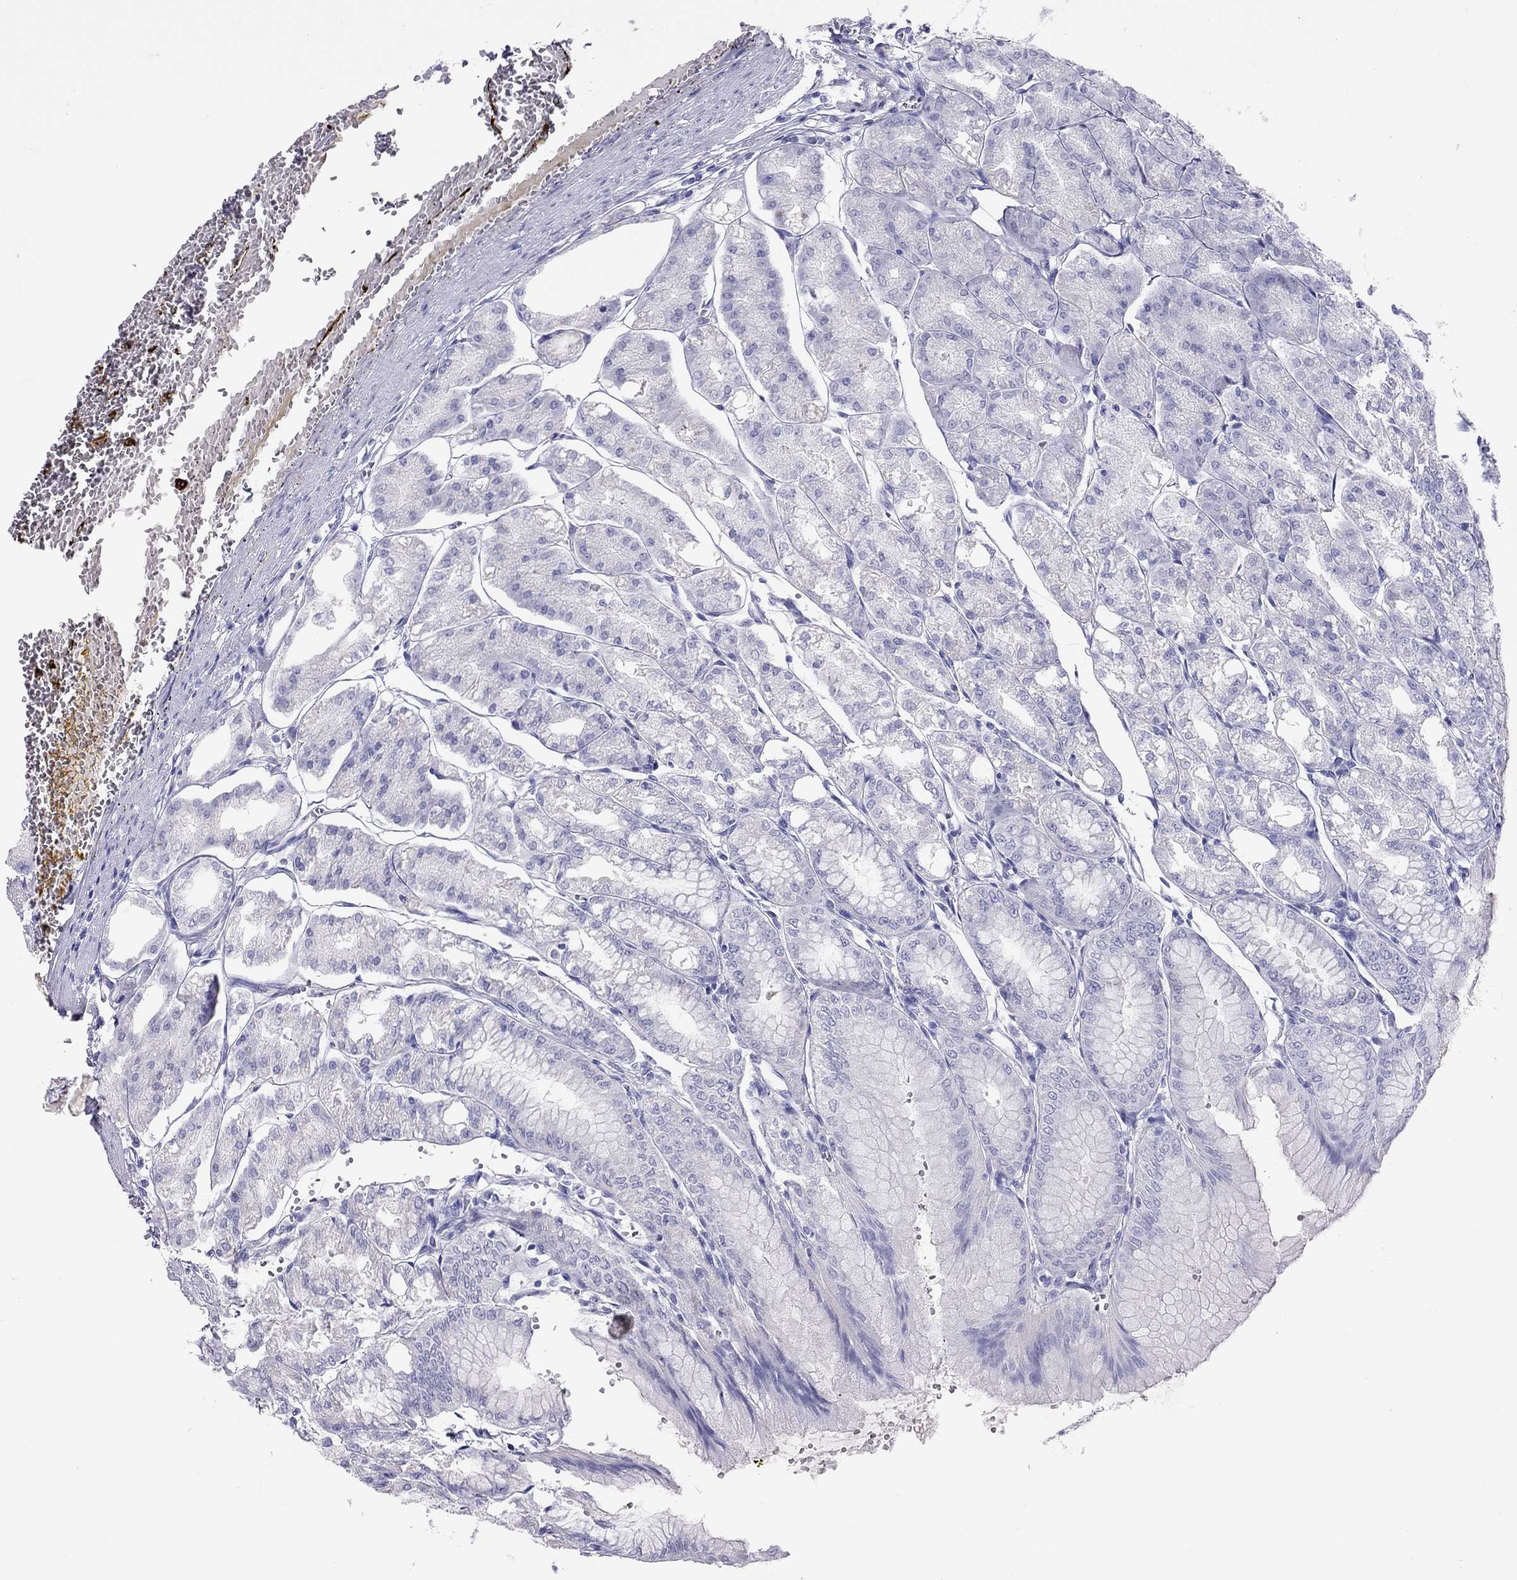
{"staining": {"intensity": "negative", "quantity": "none", "location": "none"}, "tissue": "stomach", "cell_type": "Glandular cells", "image_type": "normal", "snomed": [{"axis": "morphology", "description": "Normal tissue, NOS"}, {"axis": "topography", "description": "Stomach, lower"}], "caption": "A micrograph of stomach stained for a protein reveals no brown staining in glandular cells.", "gene": "PSMB11", "patient": {"sex": "male", "age": 71}}